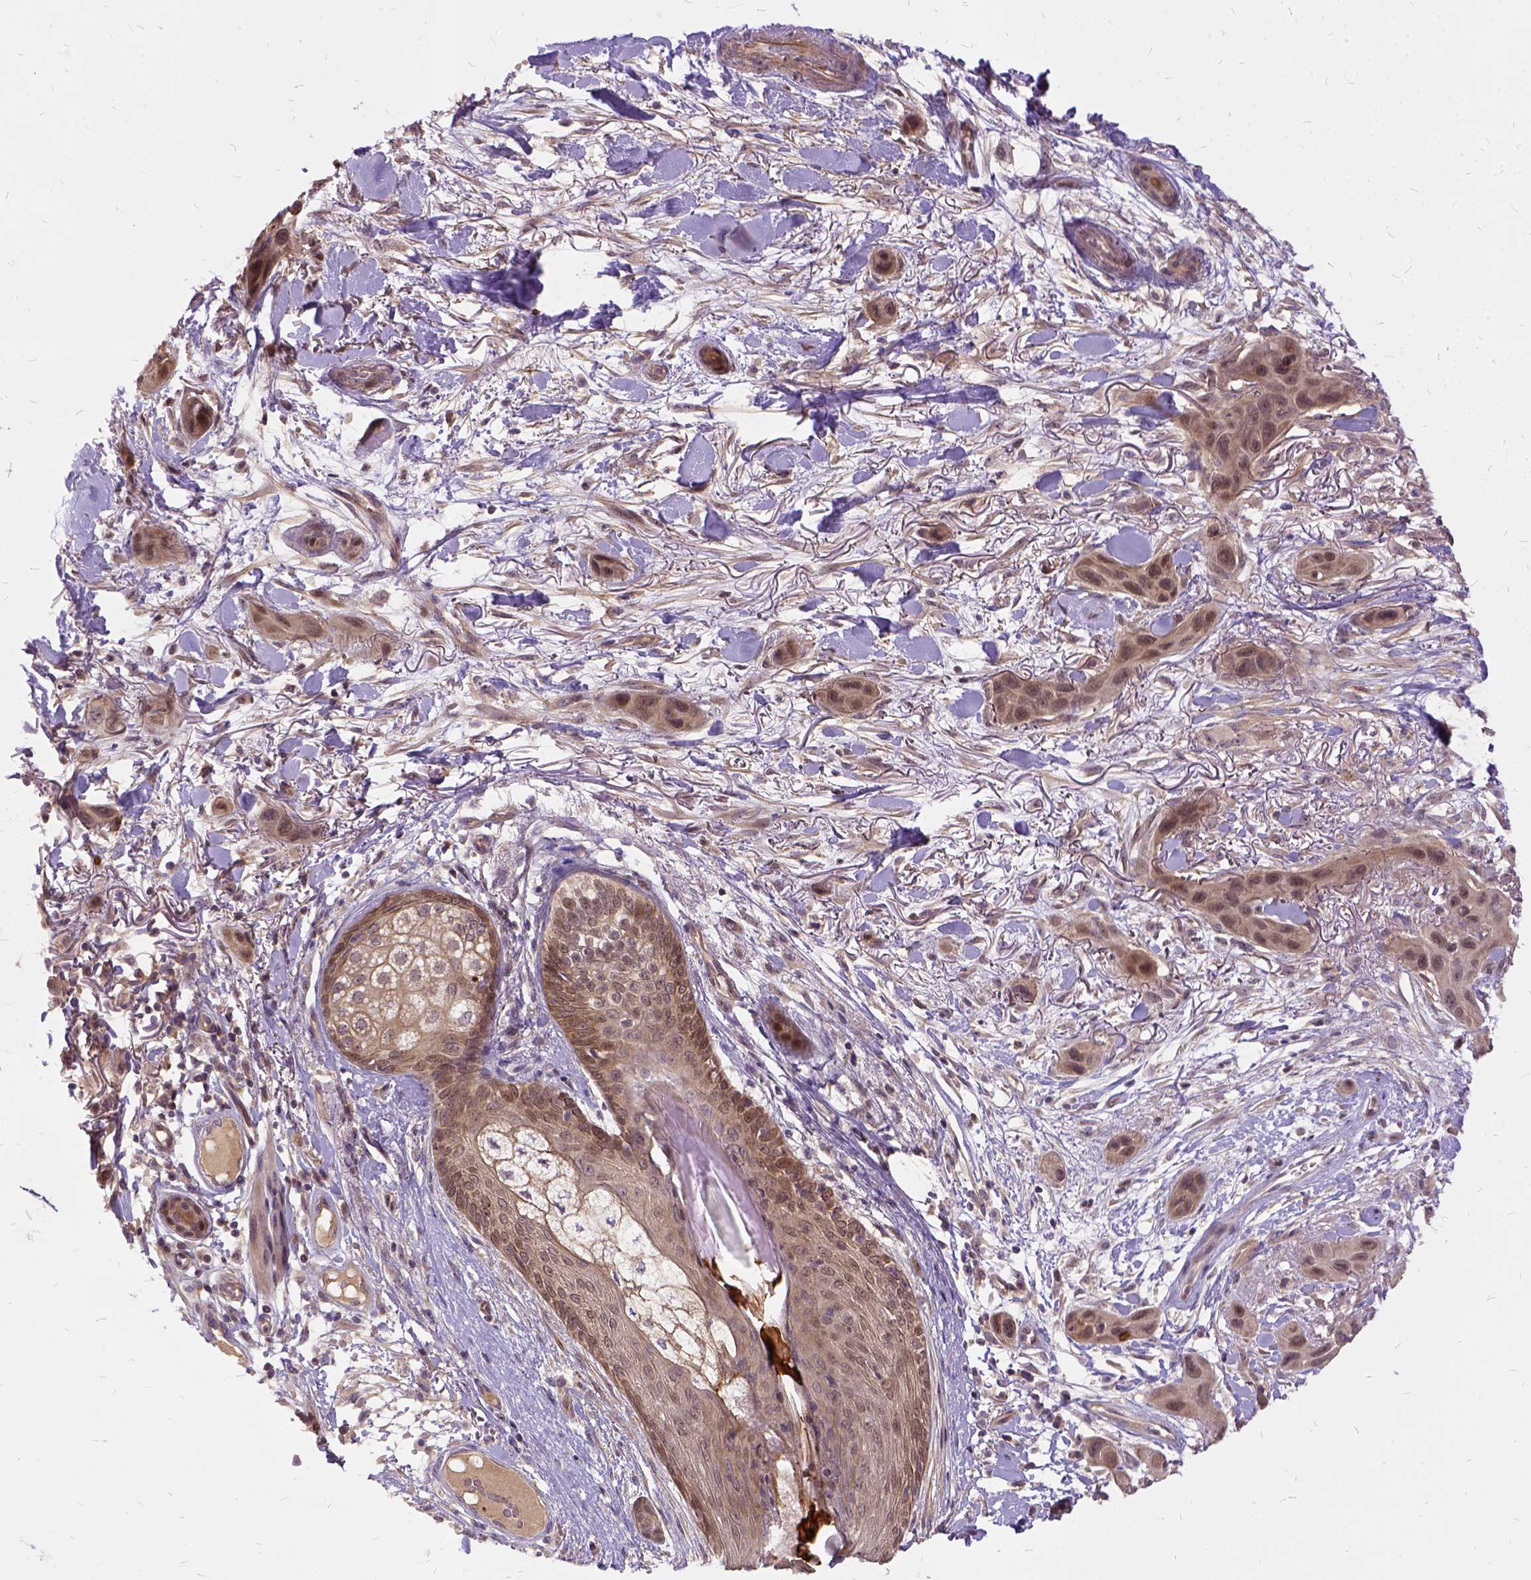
{"staining": {"intensity": "moderate", "quantity": ">75%", "location": "cytoplasmic/membranous,nuclear"}, "tissue": "skin cancer", "cell_type": "Tumor cells", "image_type": "cancer", "snomed": [{"axis": "morphology", "description": "Squamous cell carcinoma, NOS"}, {"axis": "topography", "description": "Skin"}], "caption": "Protein positivity by immunohistochemistry shows moderate cytoplasmic/membranous and nuclear positivity in approximately >75% of tumor cells in skin cancer (squamous cell carcinoma).", "gene": "ILRUN", "patient": {"sex": "male", "age": 79}}